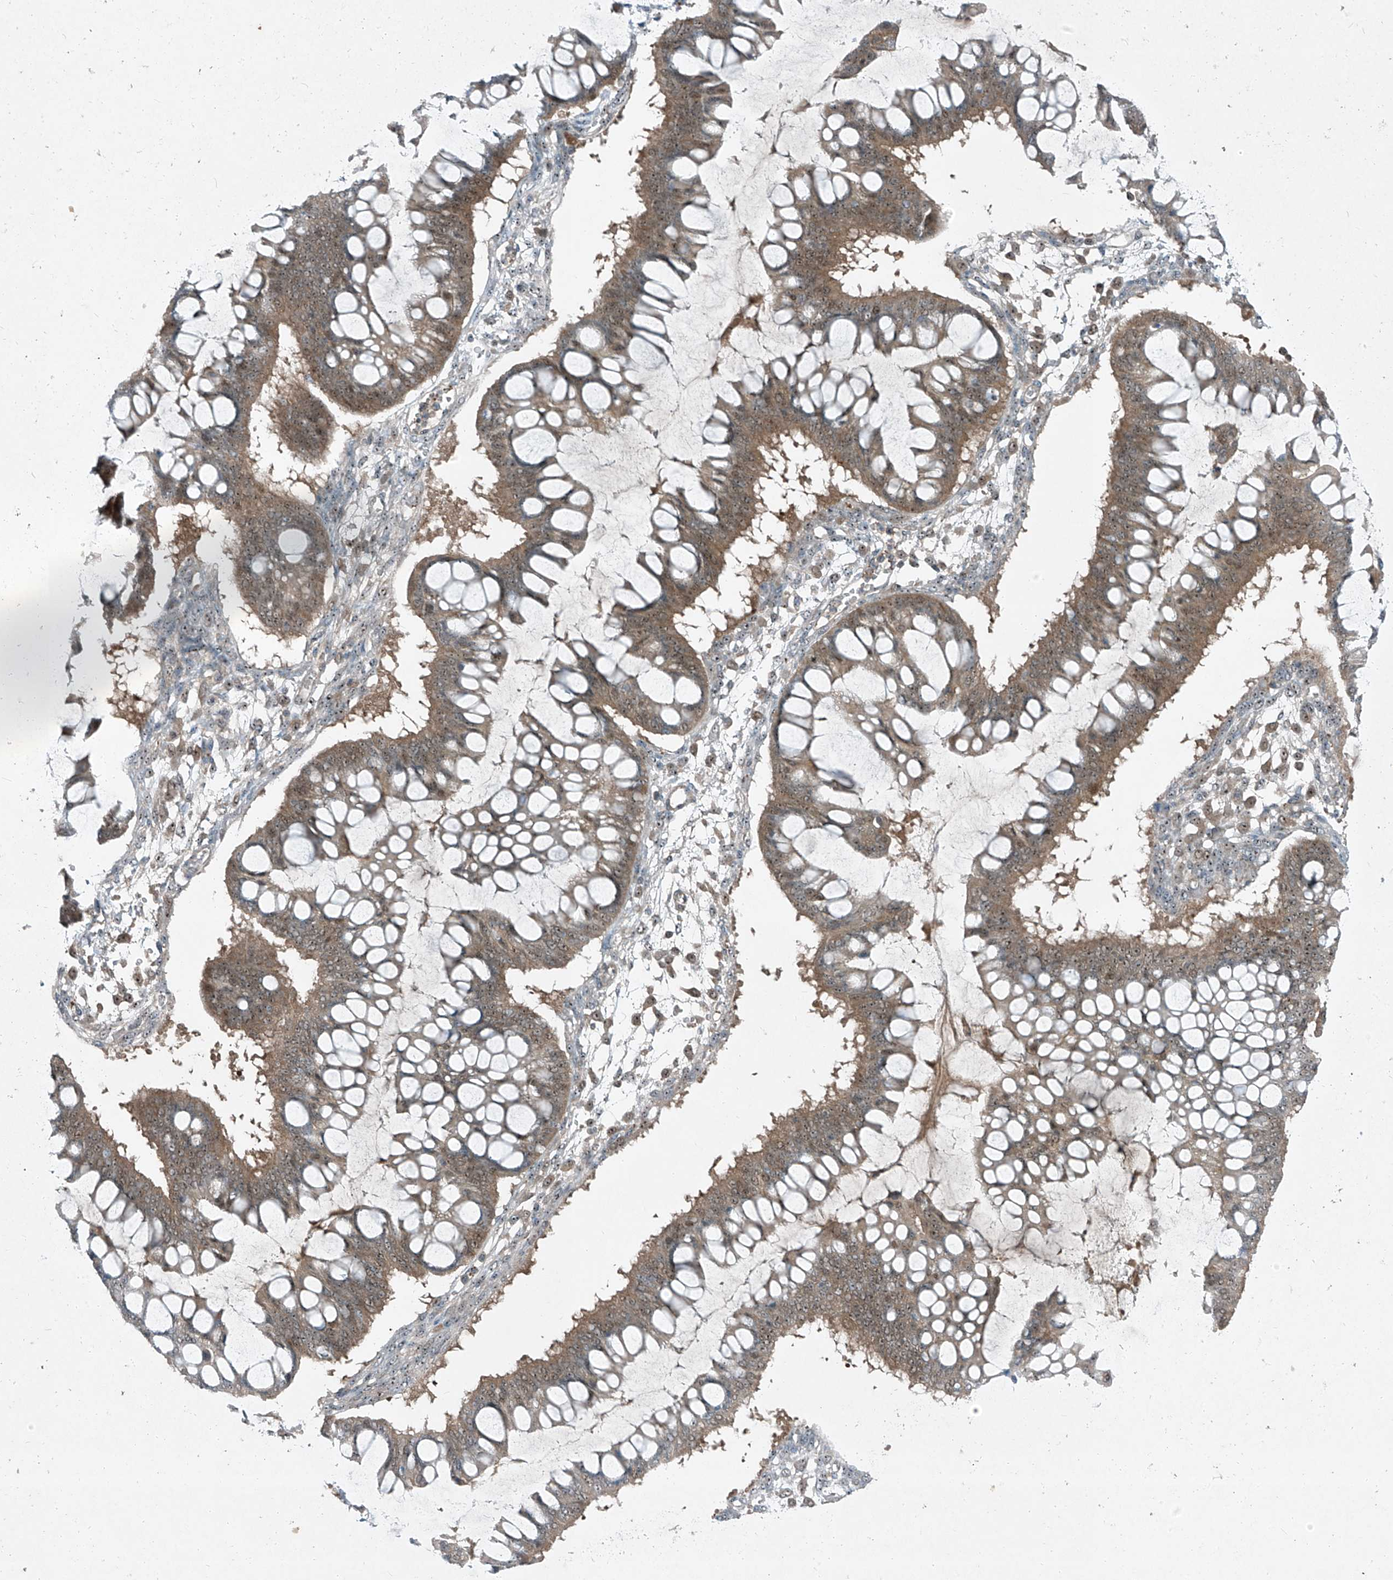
{"staining": {"intensity": "weak", "quantity": ">75%", "location": "cytoplasmic/membranous,nuclear"}, "tissue": "ovarian cancer", "cell_type": "Tumor cells", "image_type": "cancer", "snomed": [{"axis": "morphology", "description": "Cystadenocarcinoma, mucinous, NOS"}, {"axis": "topography", "description": "Ovary"}], "caption": "Human mucinous cystadenocarcinoma (ovarian) stained with a brown dye displays weak cytoplasmic/membranous and nuclear positive positivity in about >75% of tumor cells.", "gene": "PPCS", "patient": {"sex": "female", "age": 73}}